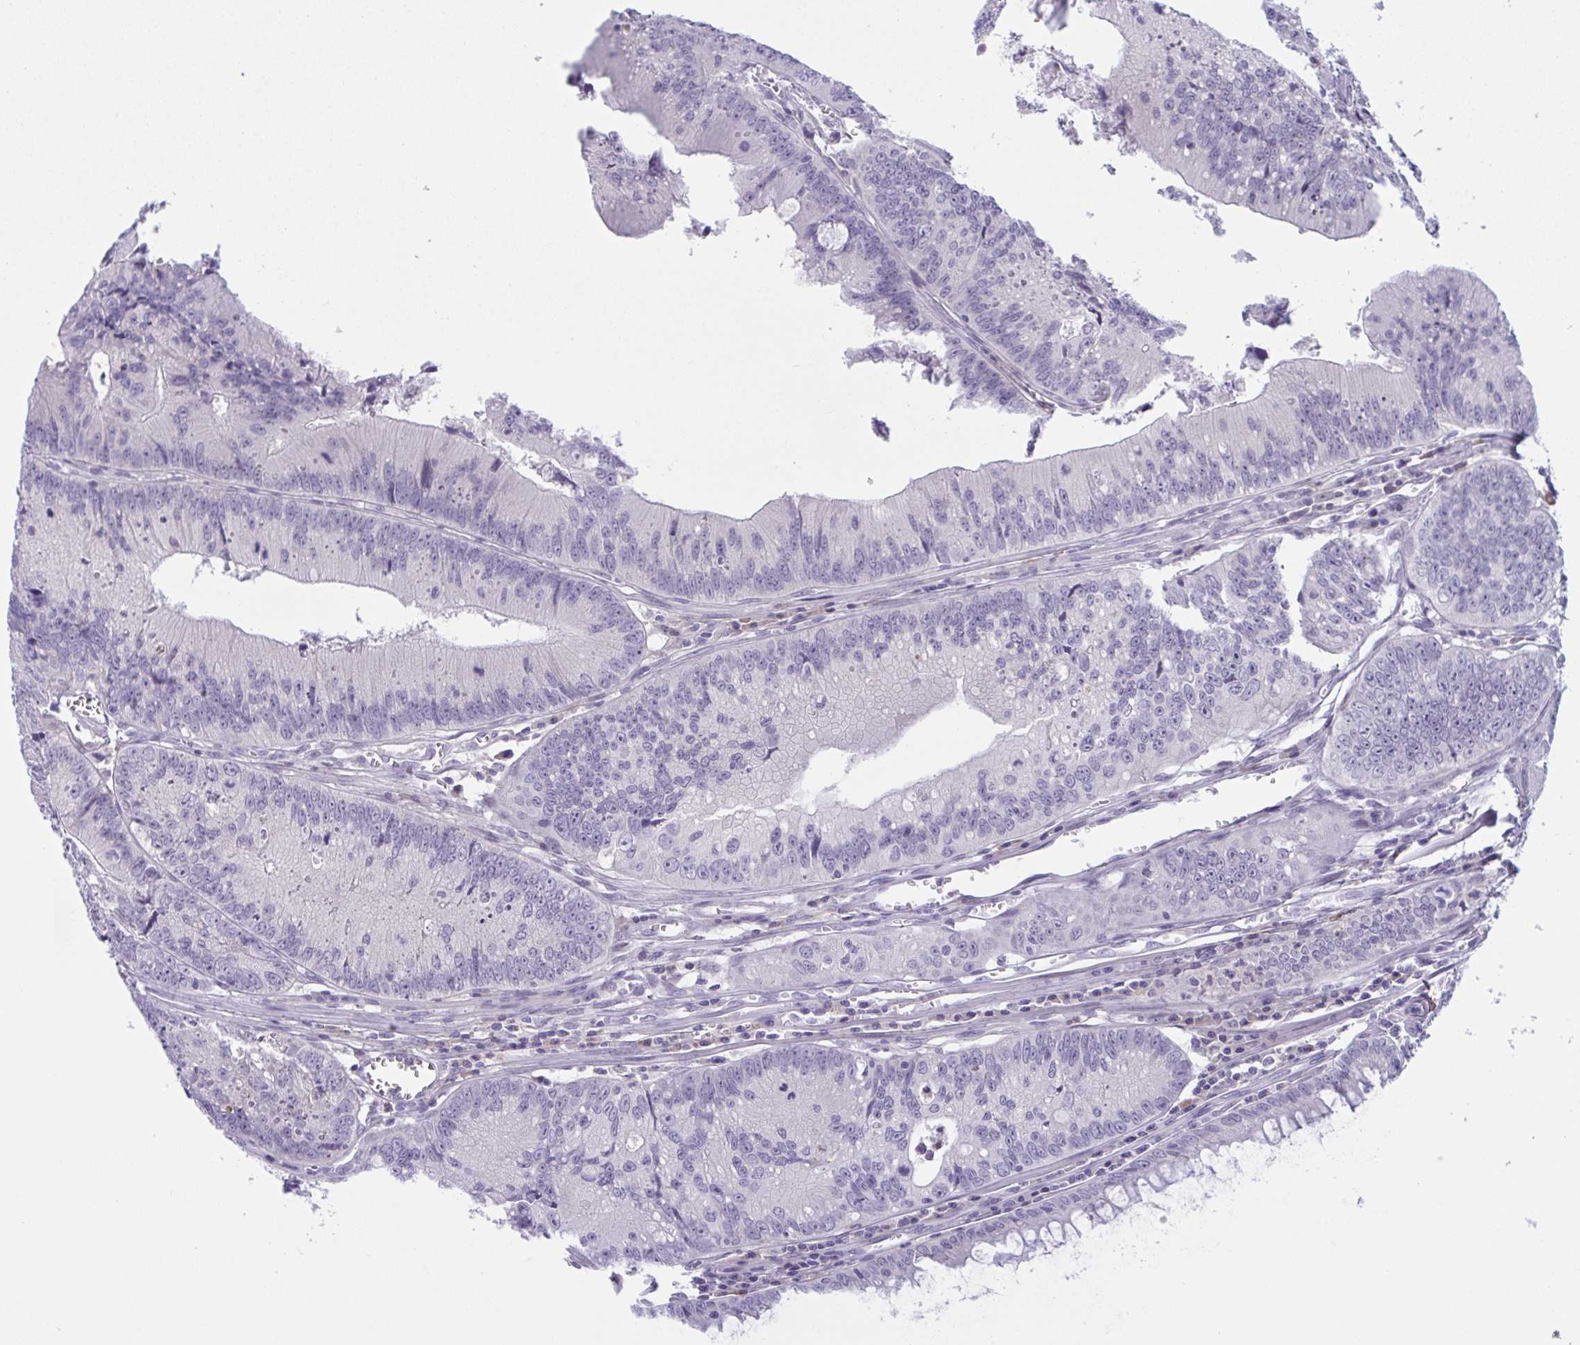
{"staining": {"intensity": "negative", "quantity": "none", "location": "none"}, "tissue": "colorectal cancer", "cell_type": "Tumor cells", "image_type": "cancer", "snomed": [{"axis": "morphology", "description": "Adenocarcinoma, NOS"}, {"axis": "topography", "description": "Rectum"}], "caption": "DAB (3,3'-diaminobenzidine) immunohistochemical staining of colorectal cancer demonstrates no significant positivity in tumor cells.", "gene": "WNT9B", "patient": {"sex": "female", "age": 81}}